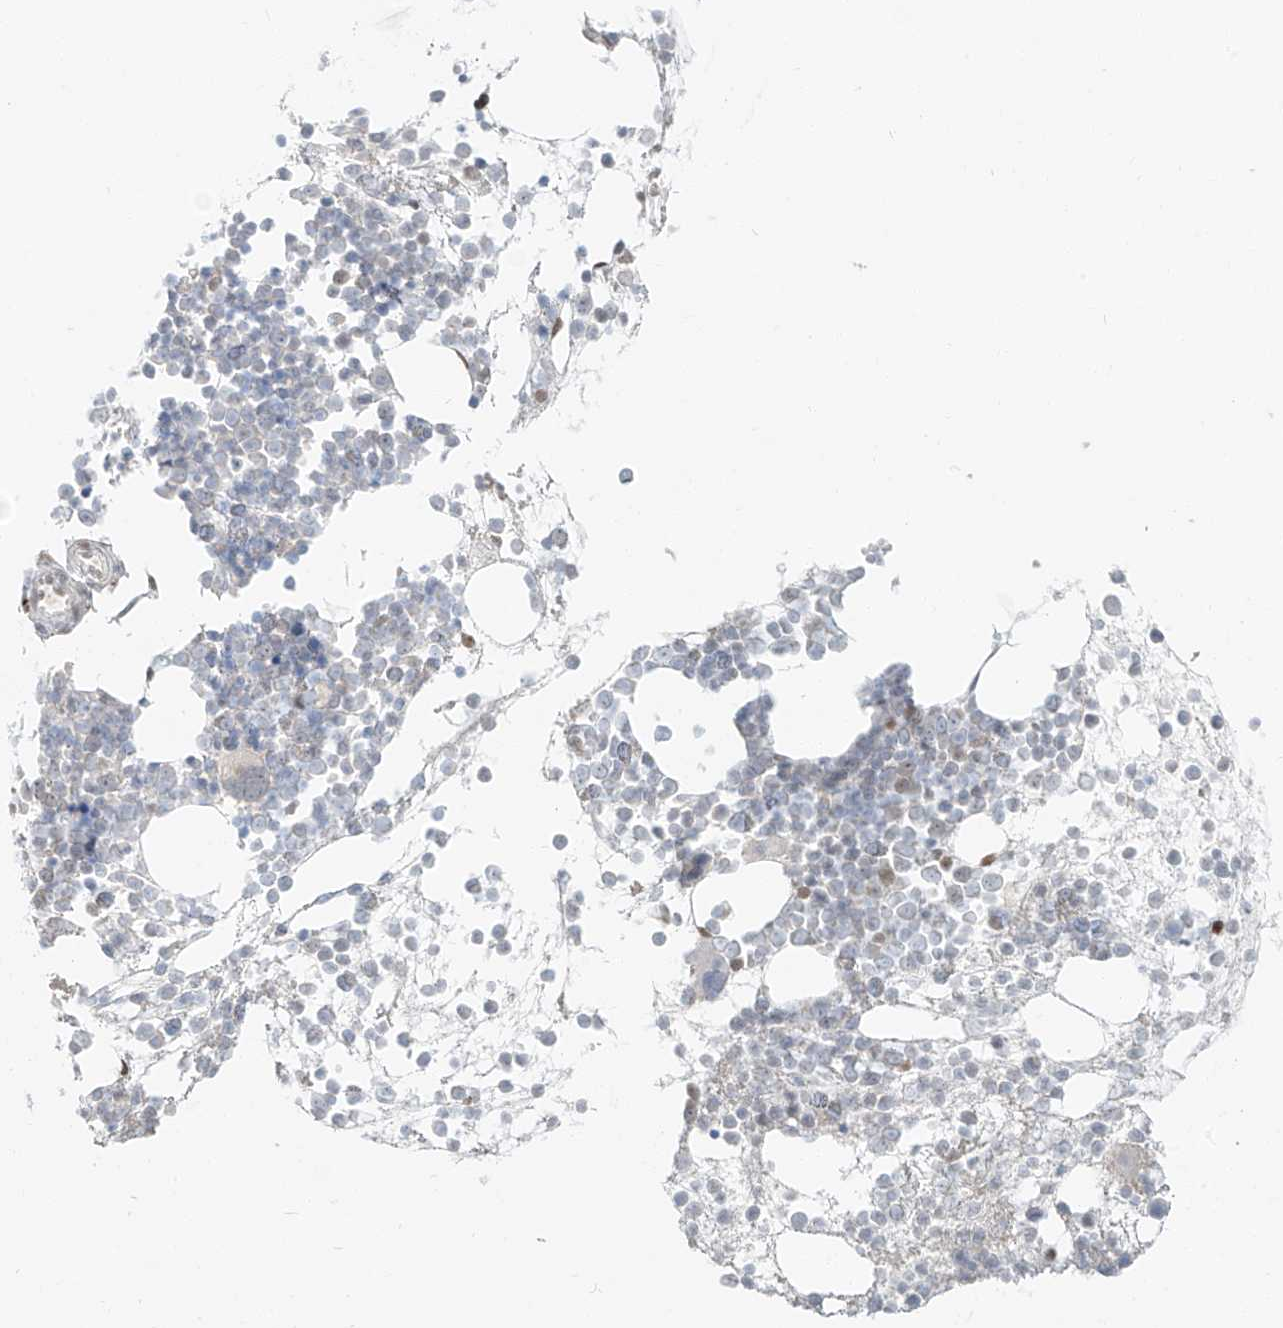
{"staining": {"intensity": "weak", "quantity": "<25%", "location": "nuclear"}, "tissue": "bone marrow", "cell_type": "Hematopoietic cells", "image_type": "normal", "snomed": [{"axis": "morphology", "description": "Normal tissue, NOS"}, {"axis": "topography", "description": "Bone marrow"}], "caption": "Micrograph shows no significant protein positivity in hematopoietic cells of benign bone marrow.", "gene": "ZNF774", "patient": {"sex": "male", "age": 54}}